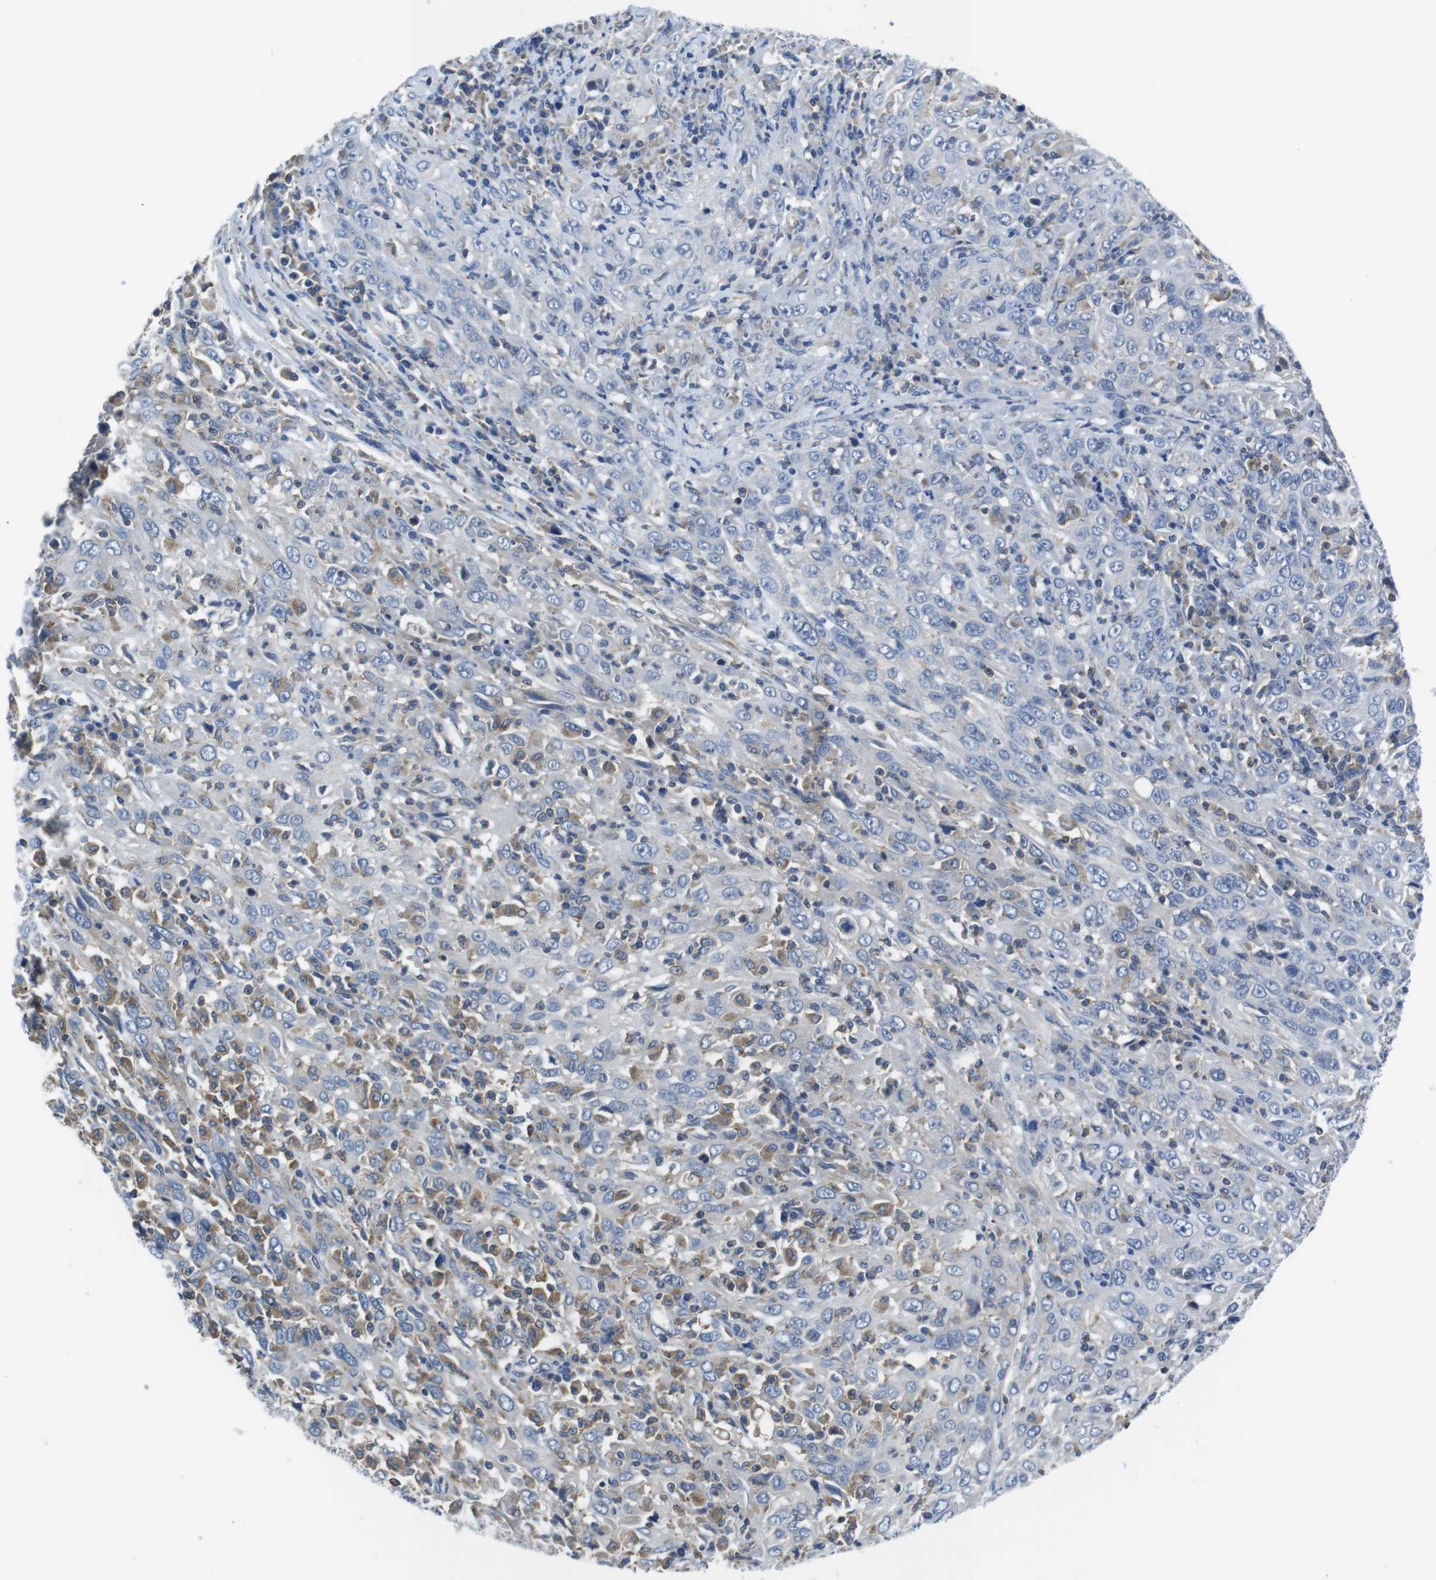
{"staining": {"intensity": "negative", "quantity": "none", "location": "none"}, "tissue": "cervical cancer", "cell_type": "Tumor cells", "image_type": "cancer", "snomed": [{"axis": "morphology", "description": "Squamous cell carcinoma, NOS"}, {"axis": "topography", "description": "Cervix"}], "caption": "Immunohistochemistry (IHC) image of neoplastic tissue: human squamous cell carcinoma (cervical) stained with DAB demonstrates no significant protein expression in tumor cells.", "gene": "PIK3CD", "patient": {"sex": "female", "age": 46}}